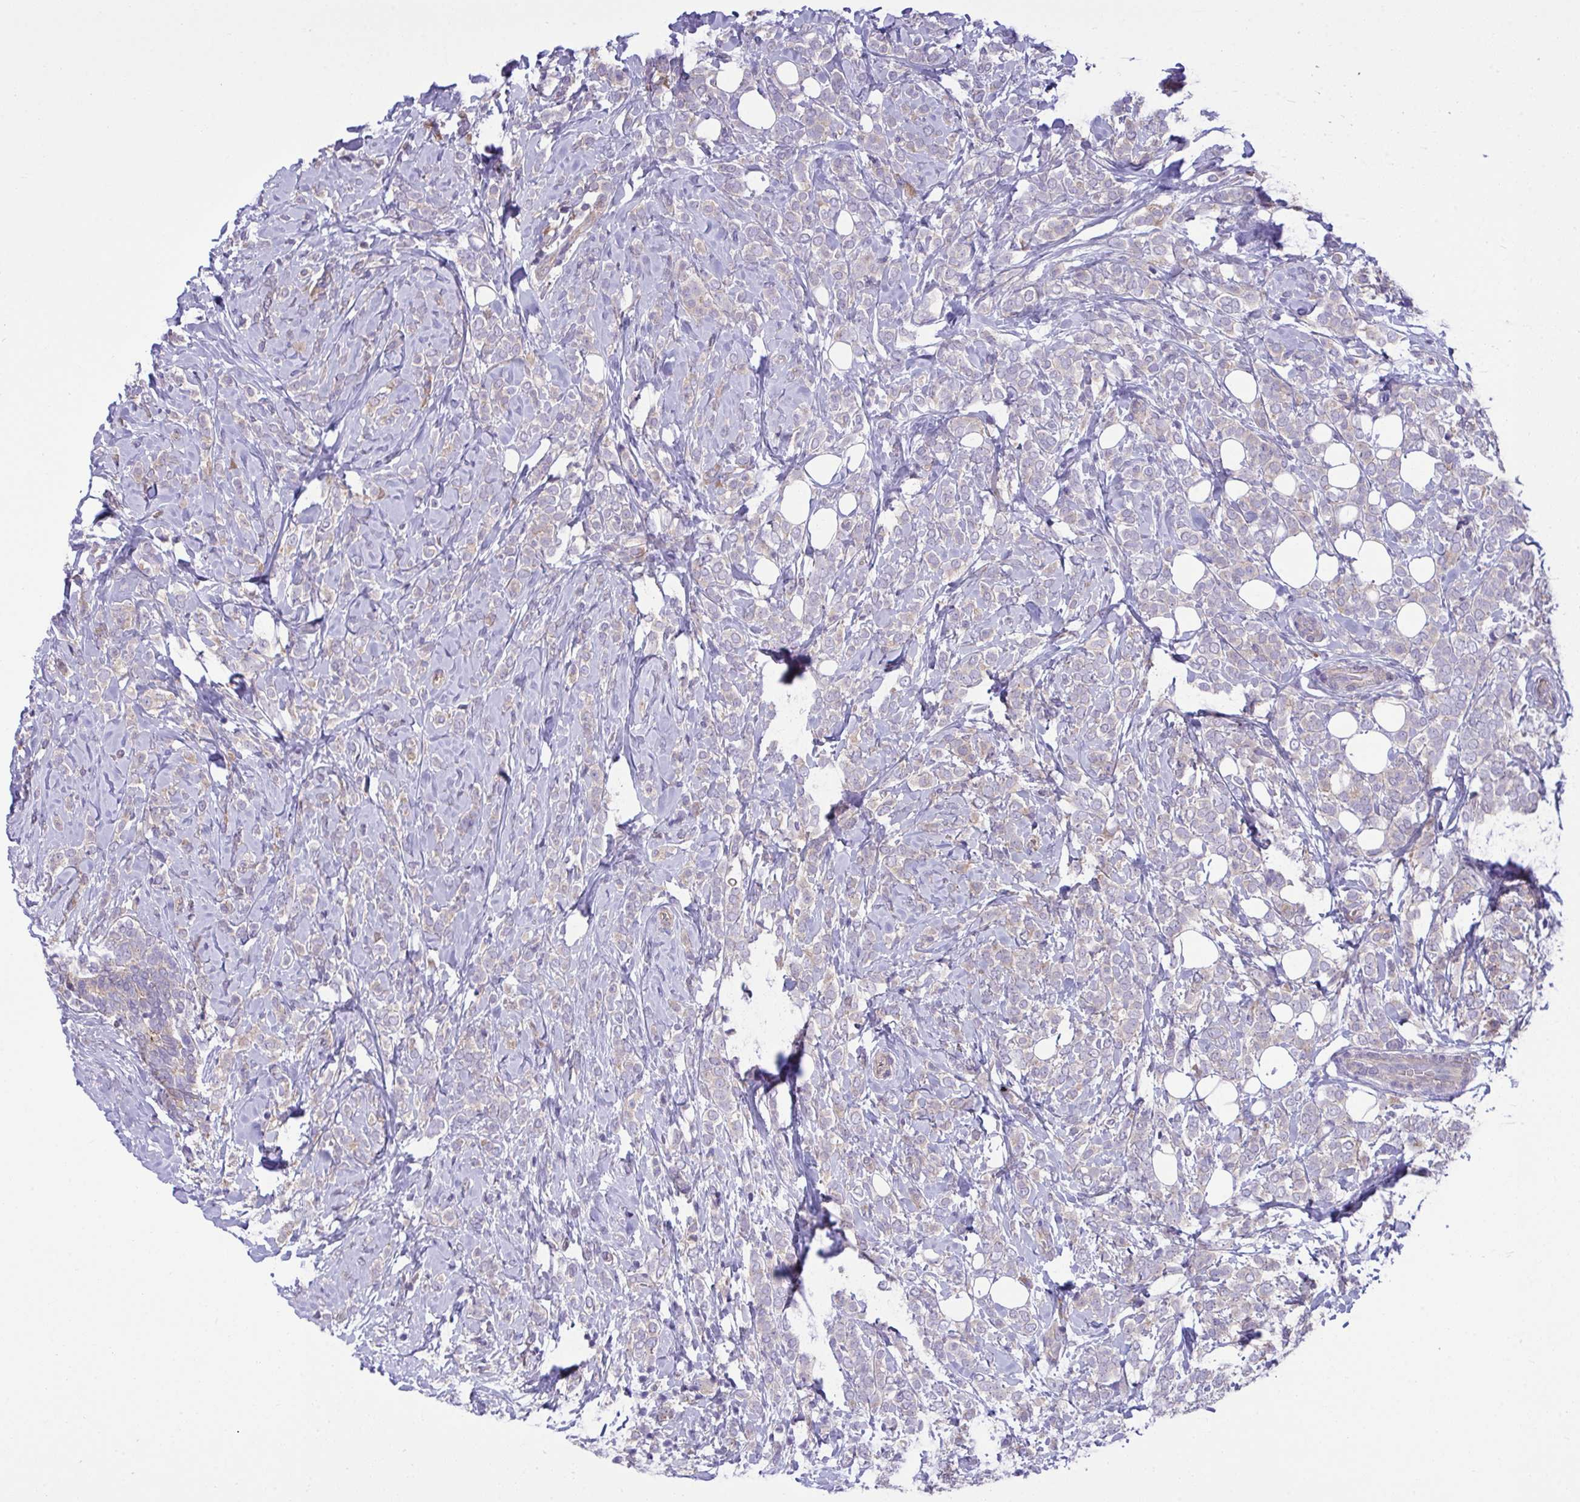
{"staining": {"intensity": "negative", "quantity": "none", "location": "none"}, "tissue": "breast cancer", "cell_type": "Tumor cells", "image_type": "cancer", "snomed": [{"axis": "morphology", "description": "Lobular carcinoma"}, {"axis": "topography", "description": "Breast"}], "caption": "Tumor cells are negative for protein expression in human breast cancer.", "gene": "GRB14", "patient": {"sex": "female", "age": 49}}